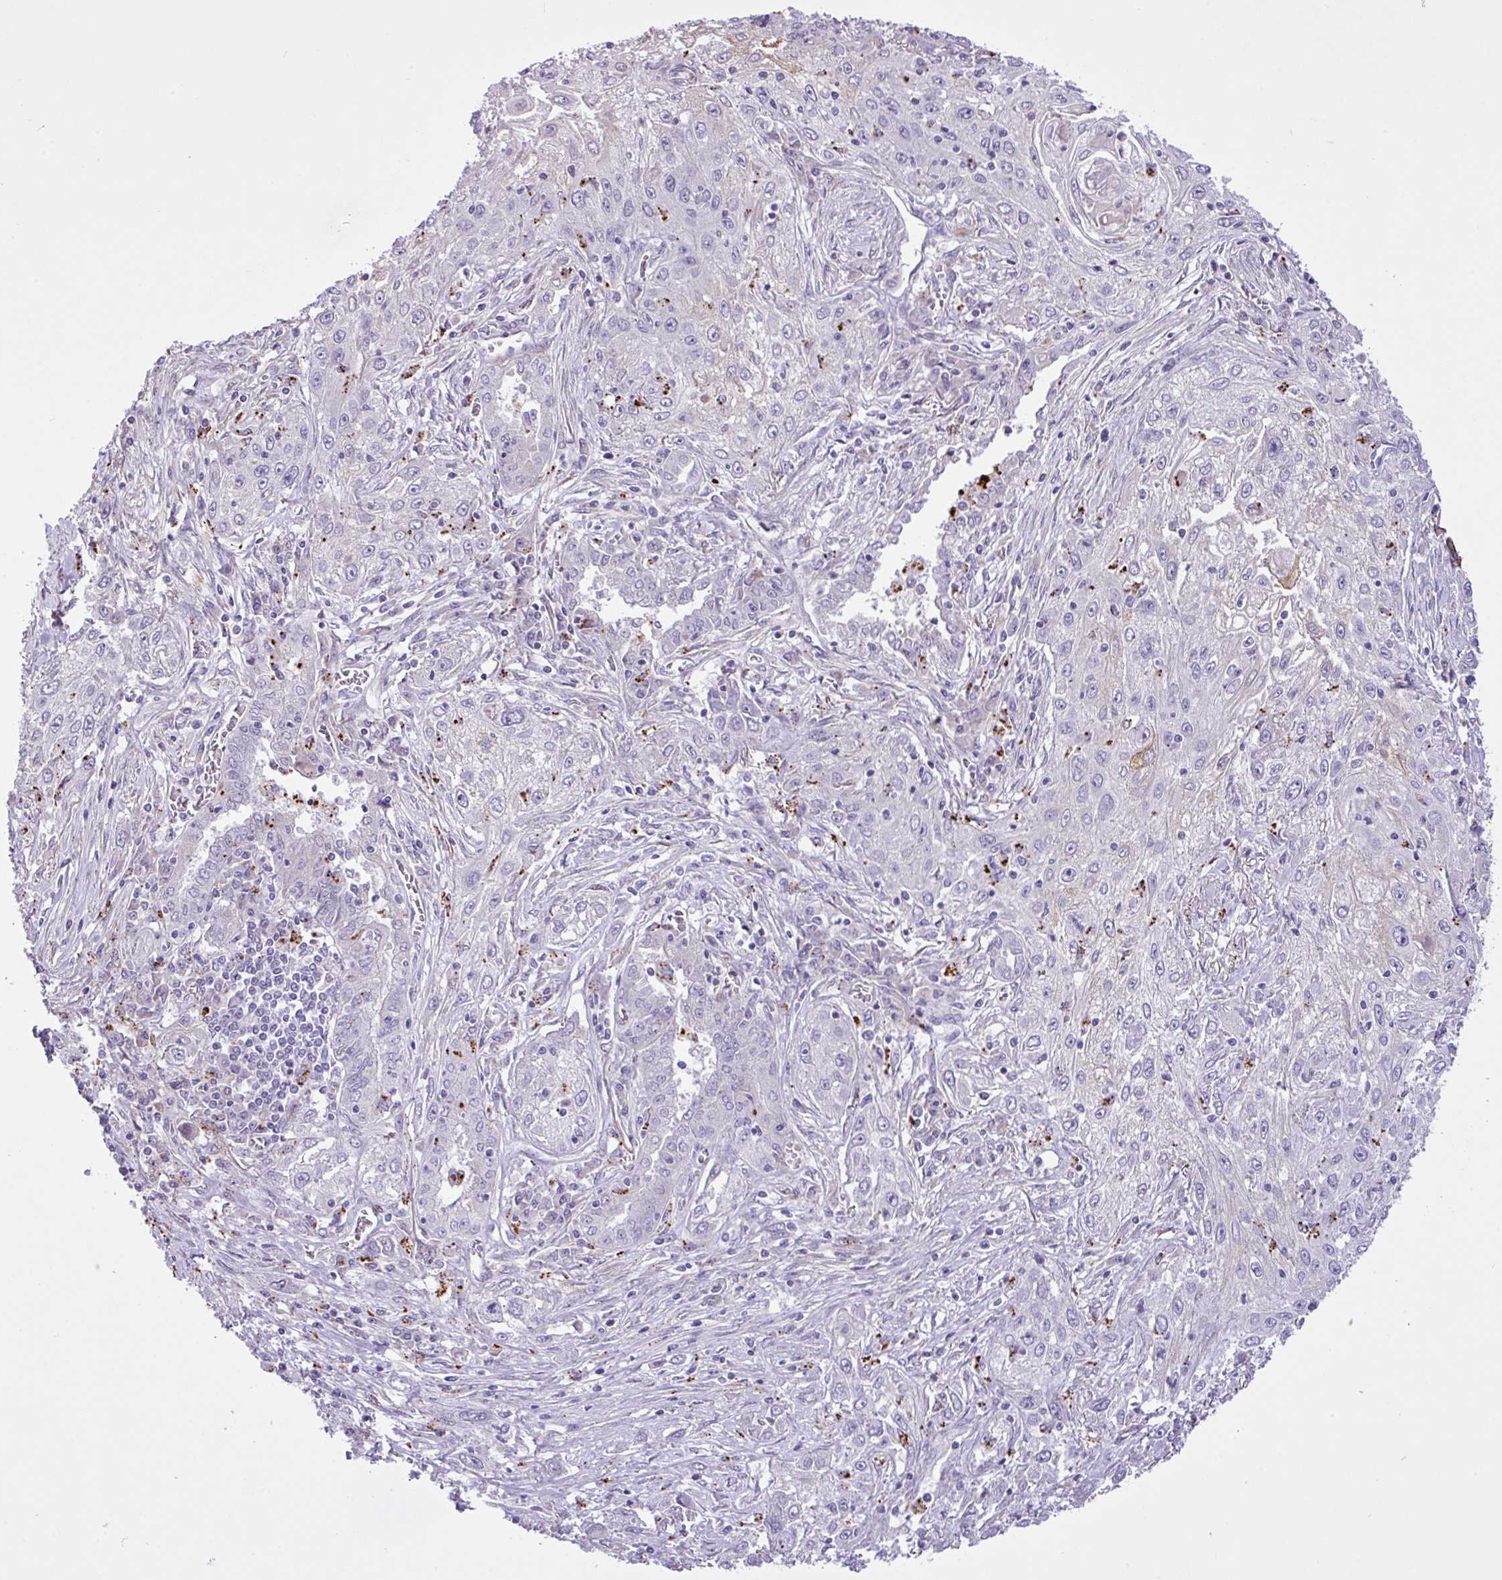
{"staining": {"intensity": "negative", "quantity": "none", "location": "none"}, "tissue": "lung cancer", "cell_type": "Tumor cells", "image_type": "cancer", "snomed": [{"axis": "morphology", "description": "Squamous cell carcinoma, NOS"}, {"axis": "topography", "description": "Lung"}], "caption": "Lung cancer stained for a protein using IHC demonstrates no positivity tumor cells.", "gene": "CD248", "patient": {"sex": "female", "age": 69}}